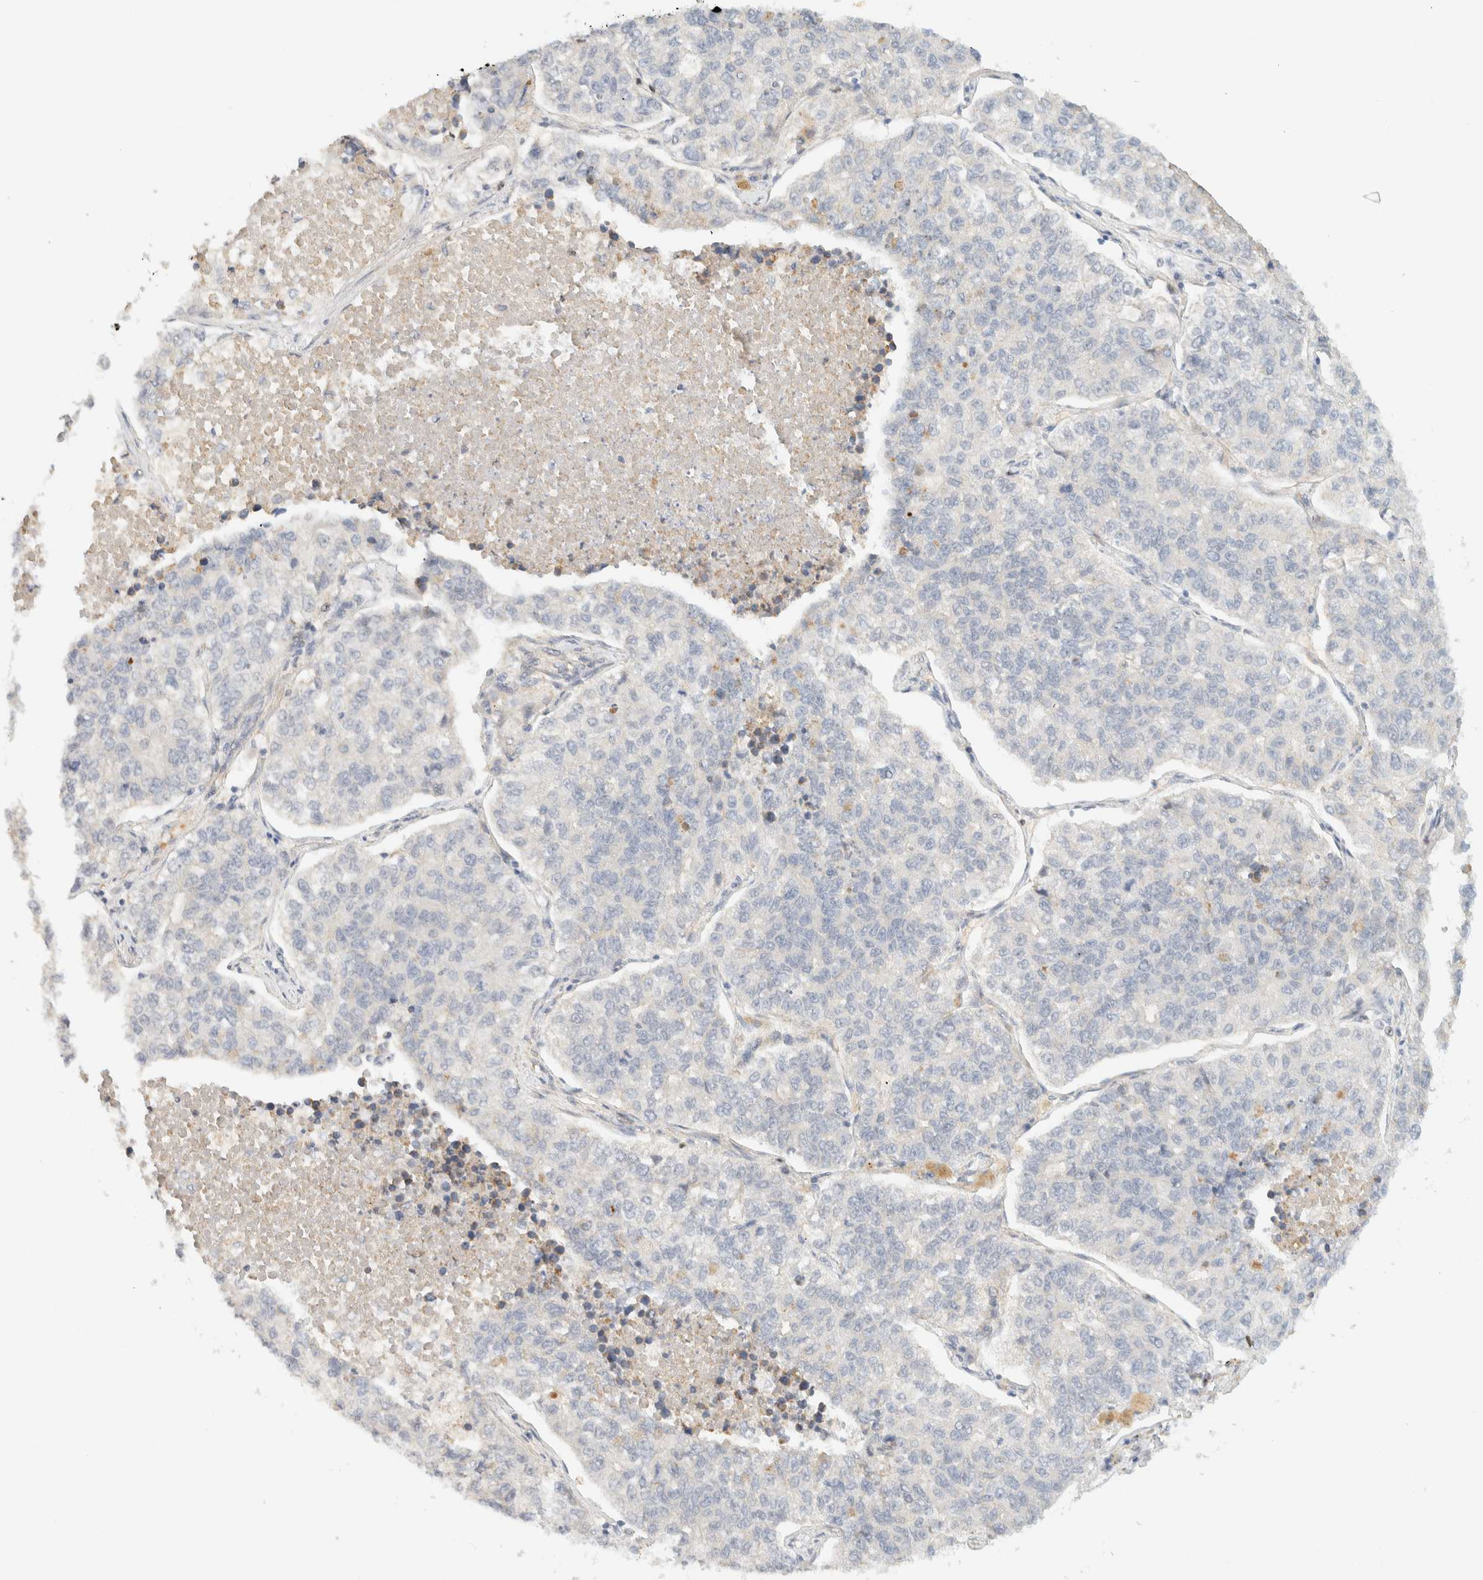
{"staining": {"intensity": "negative", "quantity": "none", "location": "none"}, "tissue": "lung cancer", "cell_type": "Tumor cells", "image_type": "cancer", "snomed": [{"axis": "morphology", "description": "Adenocarcinoma, NOS"}, {"axis": "topography", "description": "Lung"}], "caption": "A micrograph of human lung cancer (adenocarcinoma) is negative for staining in tumor cells.", "gene": "TNK1", "patient": {"sex": "male", "age": 49}}